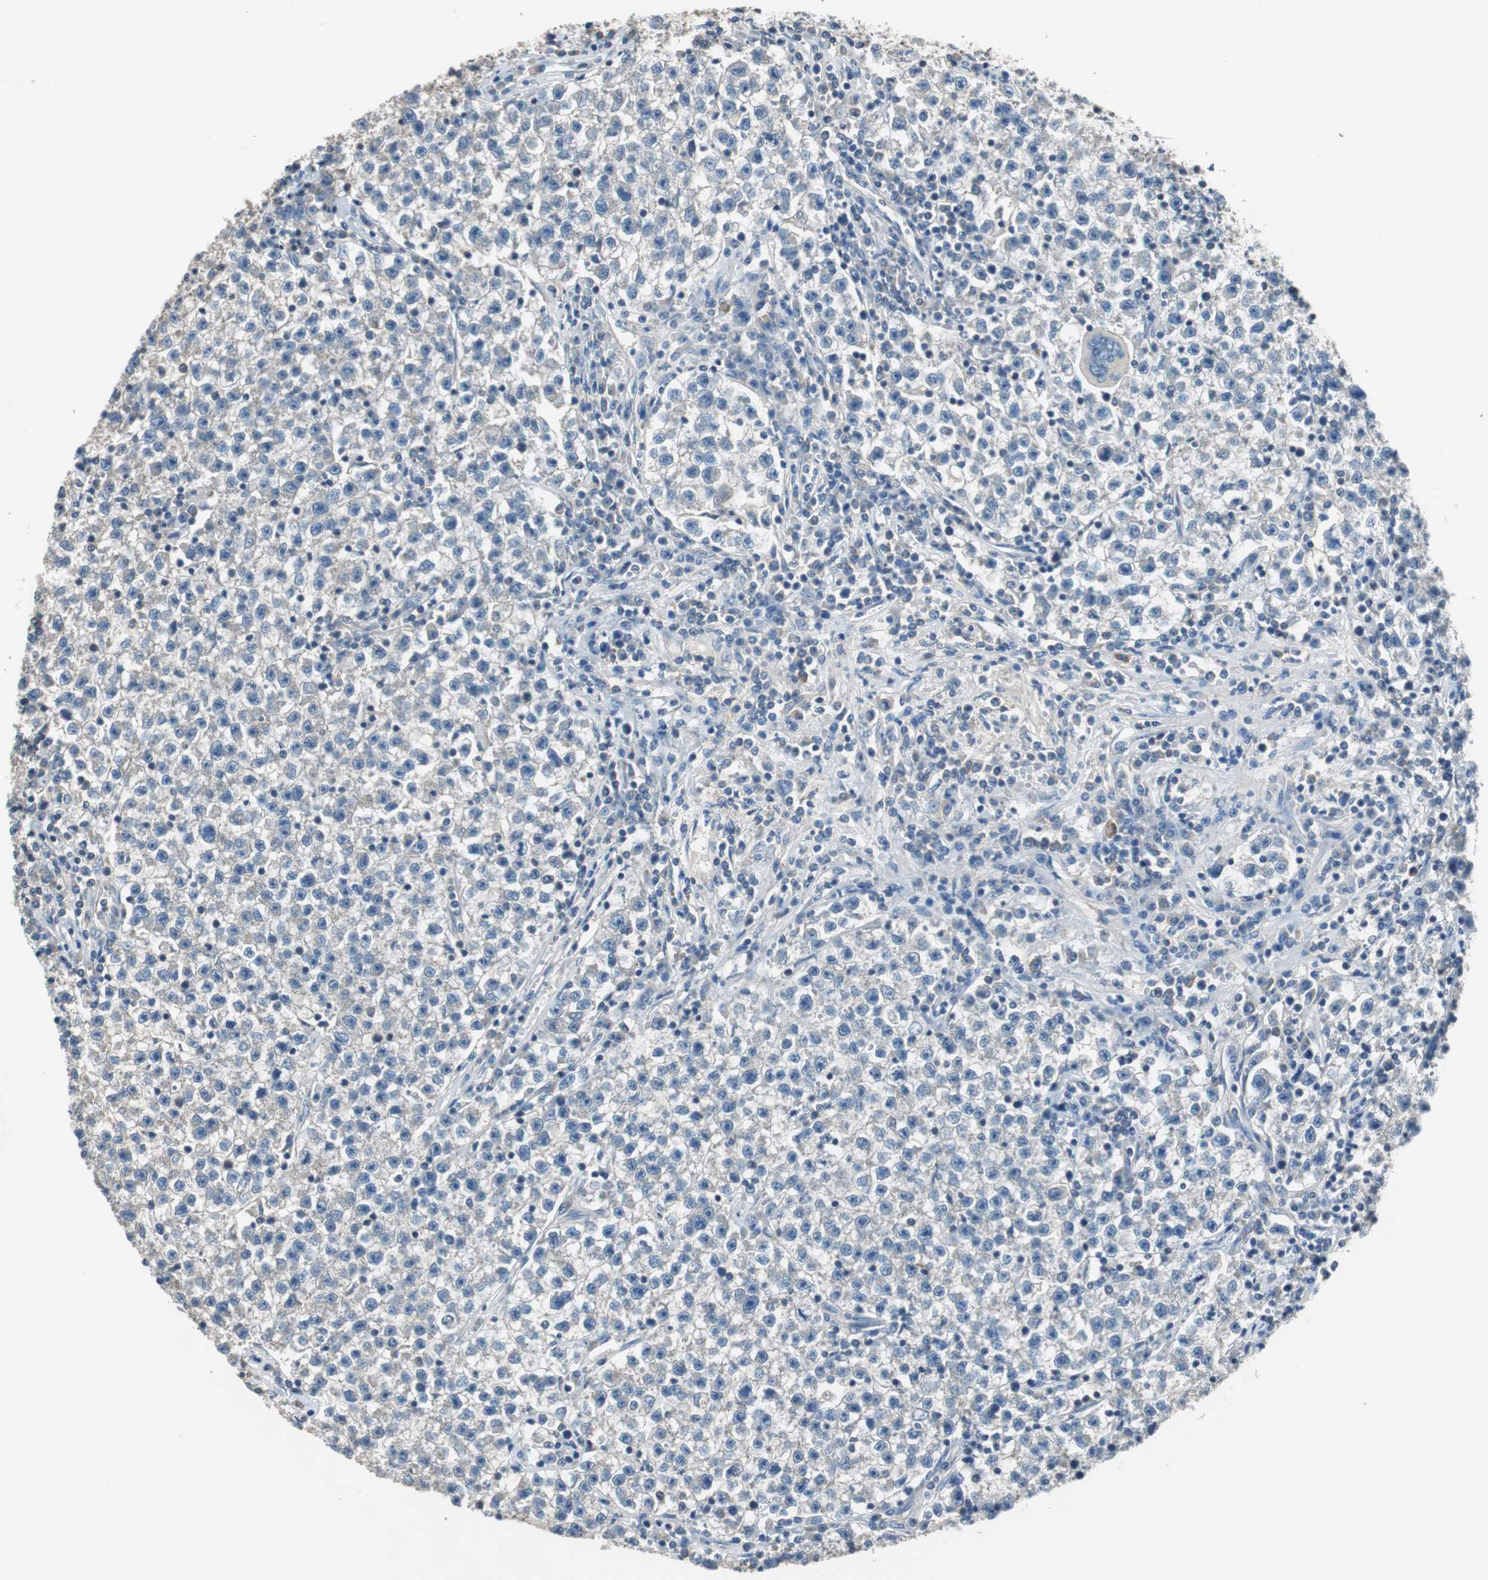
{"staining": {"intensity": "weak", "quantity": "<25%", "location": "cytoplasmic/membranous"}, "tissue": "testis cancer", "cell_type": "Tumor cells", "image_type": "cancer", "snomed": [{"axis": "morphology", "description": "Seminoma, NOS"}, {"axis": "topography", "description": "Testis"}], "caption": "An immunohistochemistry photomicrograph of testis cancer is shown. There is no staining in tumor cells of testis cancer.", "gene": "PRKCA", "patient": {"sex": "male", "age": 22}}